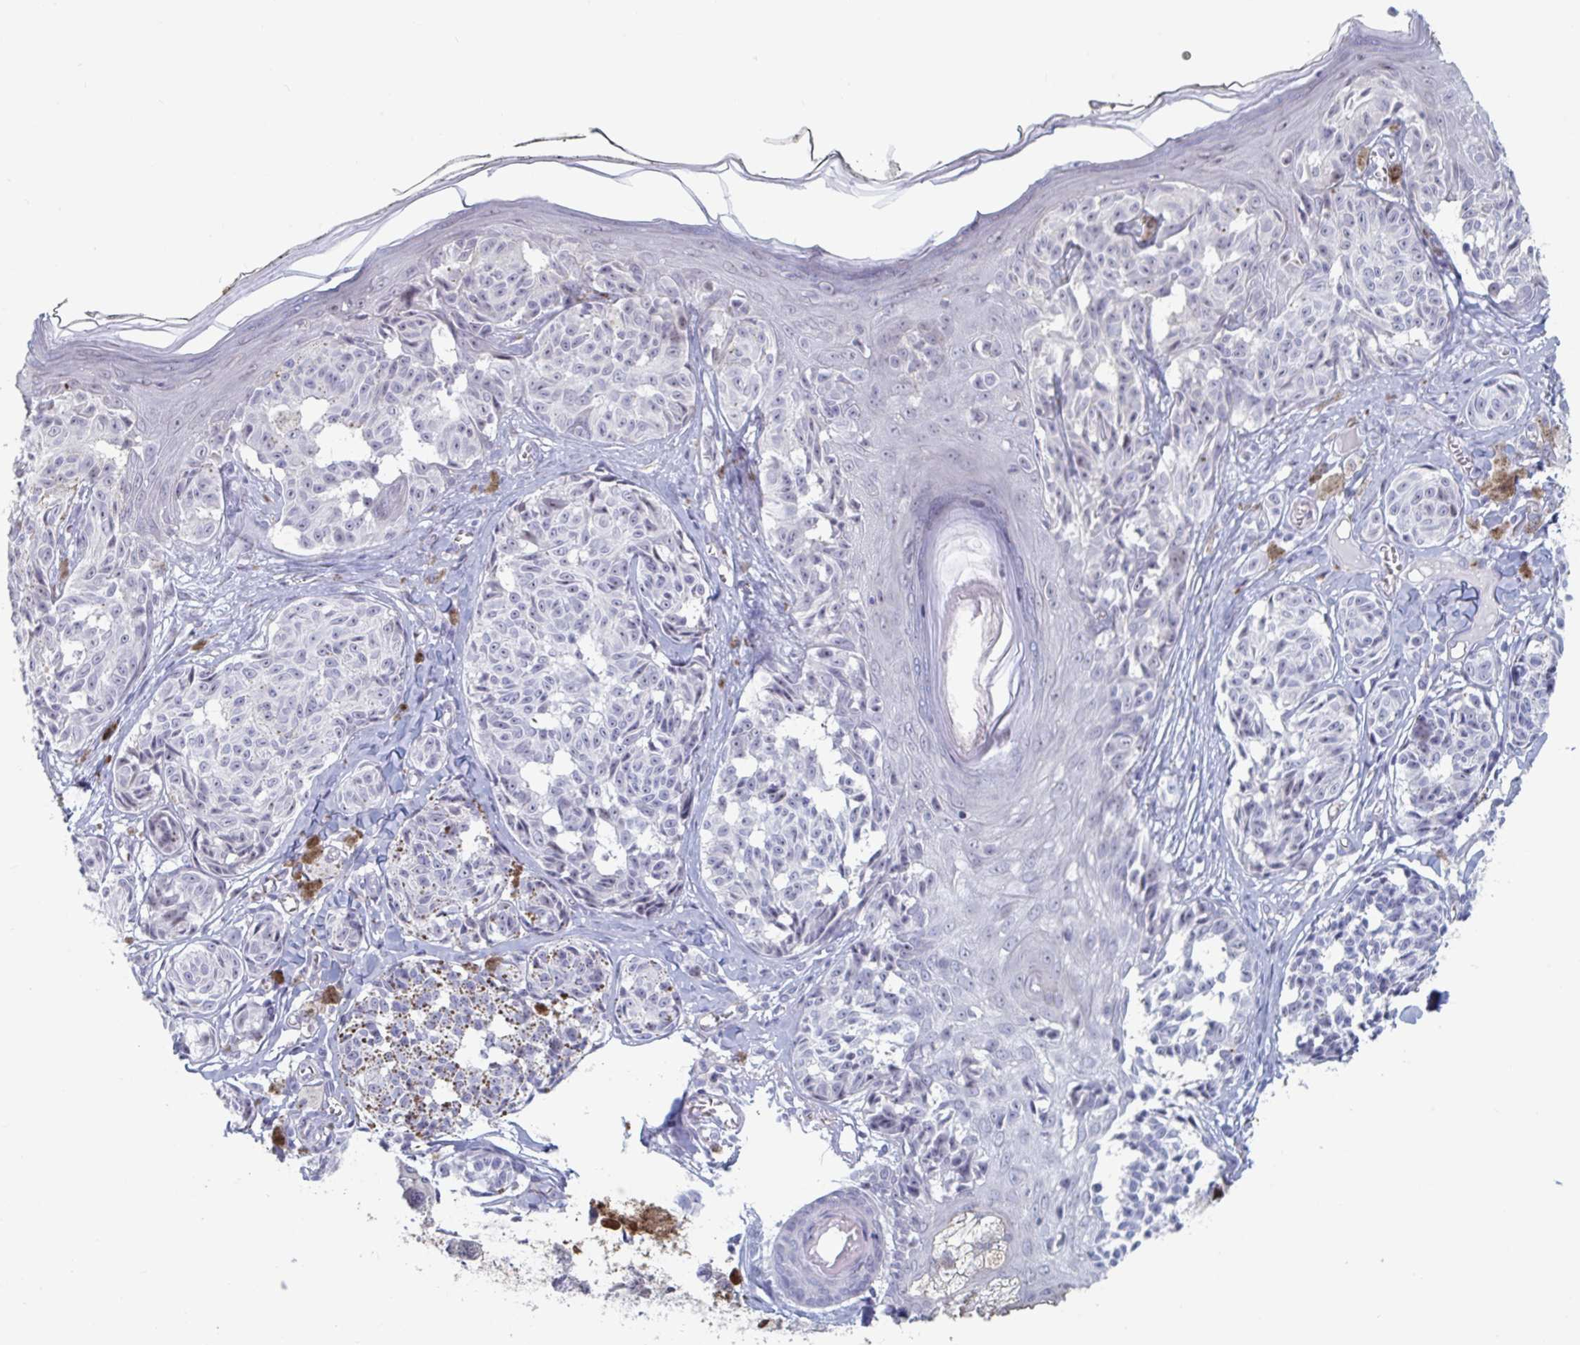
{"staining": {"intensity": "negative", "quantity": "none", "location": "none"}, "tissue": "melanoma", "cell_type": "Tumor cells", "image_type": "cancer", "snomed": [{"axis": "morphology", "description": "Malignant melanoma, NOS"}, {"axis": "topography", "description": "Skin"}], "caption": "This histopathology image is of melanoma stained with immunohistochemistry (IHC) to label a protein in brown with the nuclei are counter-stained blue. There is no positivity in tumor cells.", "gene": "FOXA1", "patient": {"sex": "female", "age": 43}}